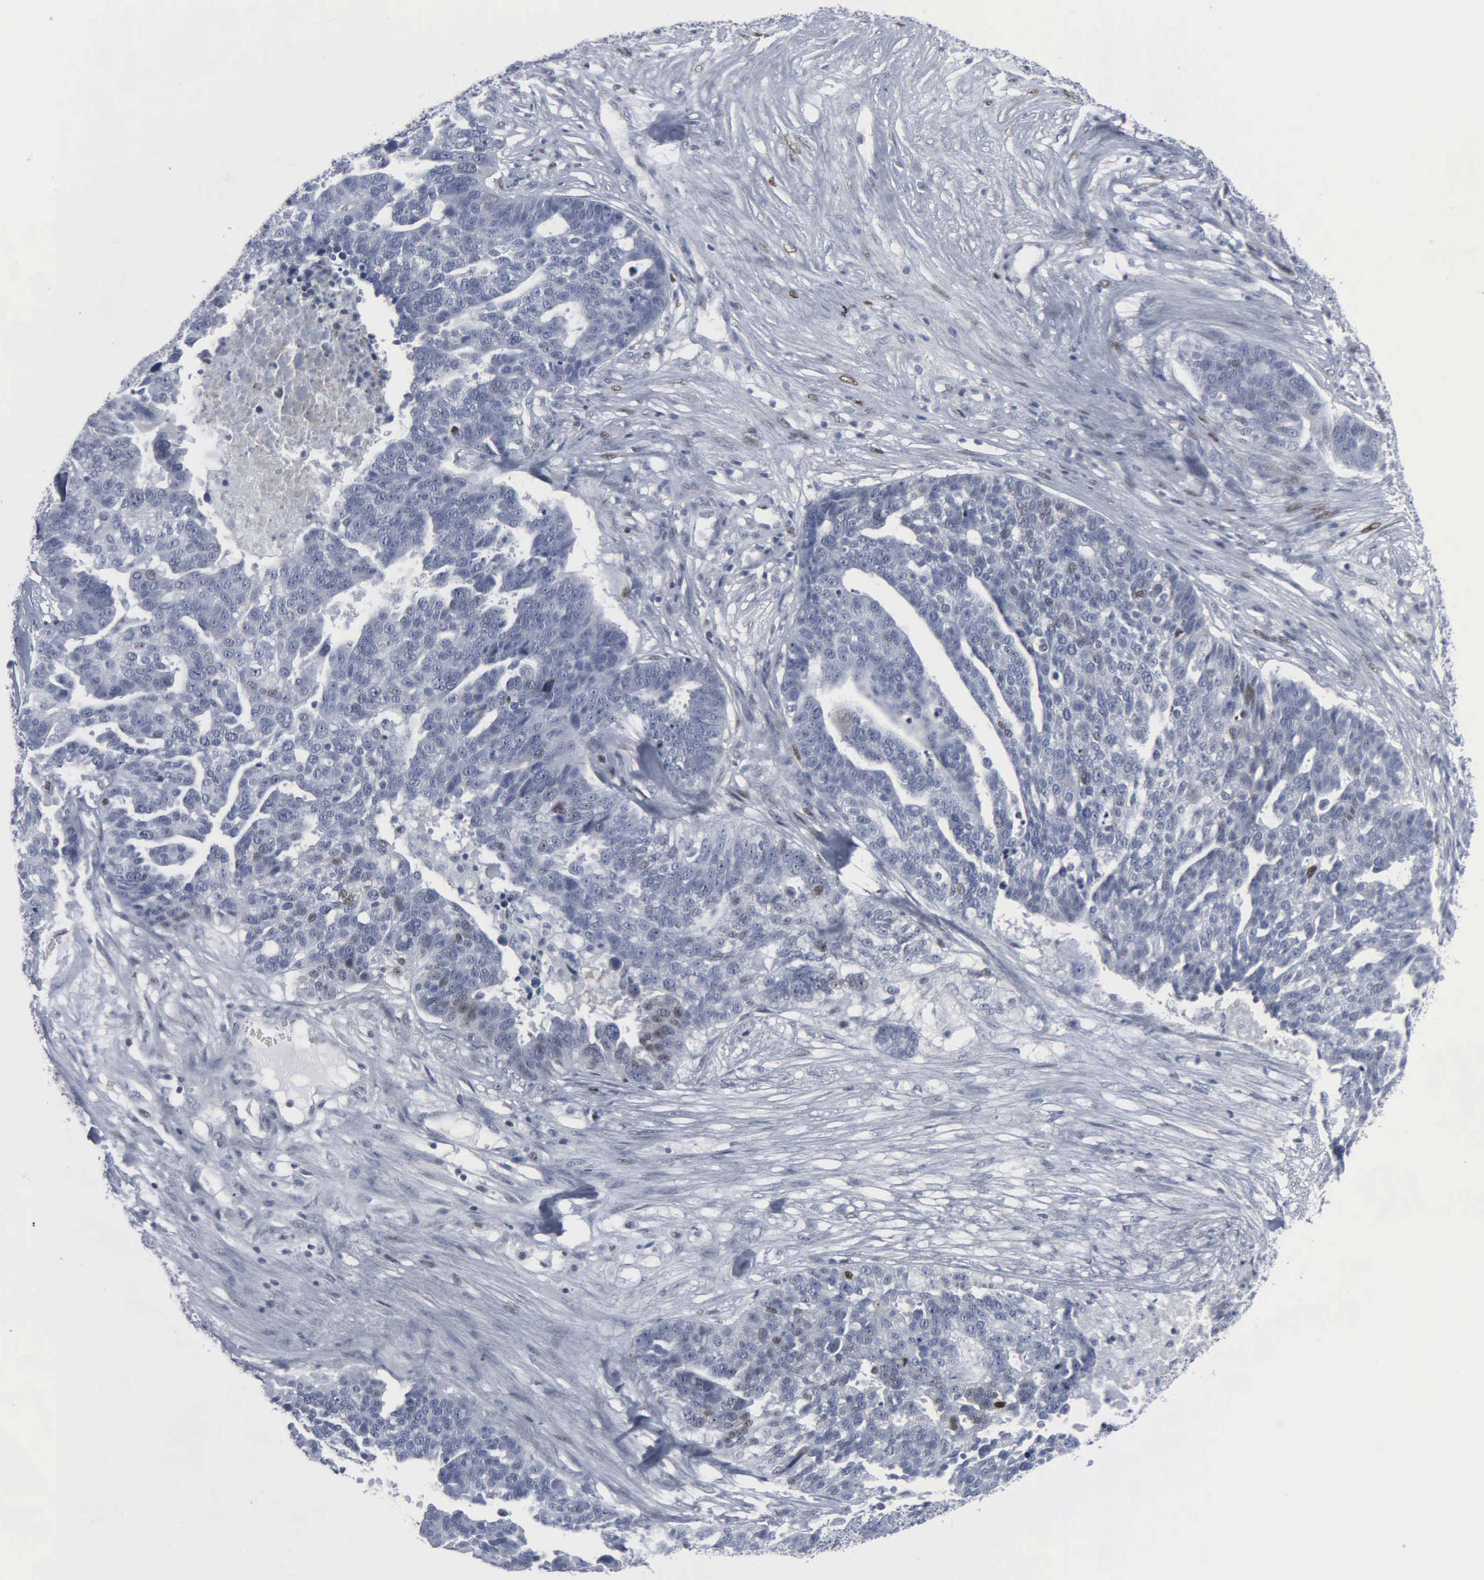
{"staining": {"intensity": "weak", "quantity": "<25%", "location": "nuclear"}, "tissue": "ovarian cancer", "cell_type": "Tumor cells", "image_type": "cancer", "snomed": [{"axis": "morphology", "description": "Cystadenocarcinoma, serous, NOS"}, {"axis": "topography", "description": "Ovary"}], "caption": "This is an immunohistochemistry (IHC) micrograph of human ovarian cancer. There is no positivity in tumor cells.", "gene": "CCND3", "patient": {"sex": "female", "age": 59}}